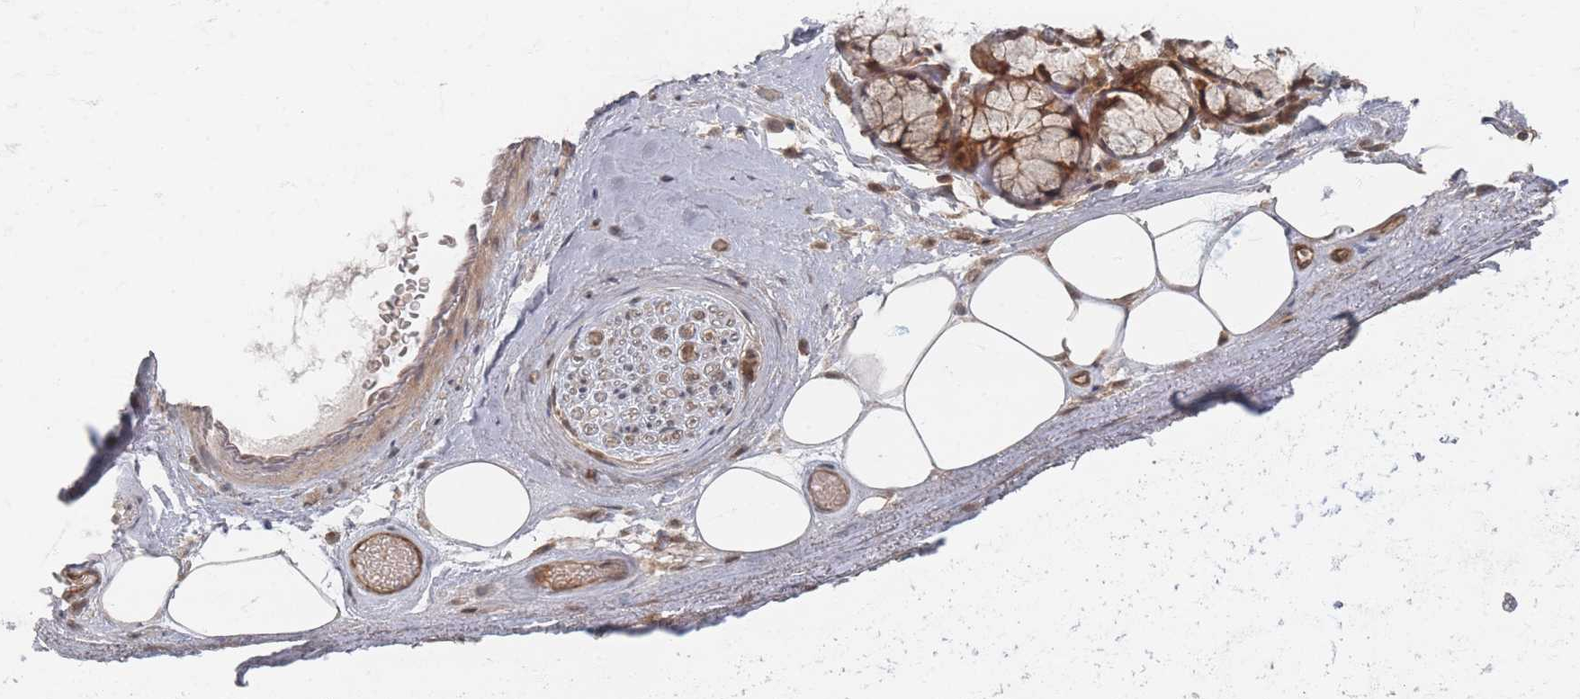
{"staining": {"intensity": "weak", "quantity": "<25%", "location": "cytoplasmic/membranous"}, "tissue": "adipose tissue", "cell_type": "Adipocytes", "image_type": "normal", "snomed": [{"axis": "morphology", "description": "Normal tissue, NOS"}, {"axis": "topography", "description": "Cartilage tissue"}], "caption": "This histopathology image is of benign adipose tissue stained with immunohistochemistry to label a protein in brown with the nuclei are counter-stained blue. There is no expression in adipocytes.", "gene": "PSMD9", "patient": {"sex": "male", "age": 81}}